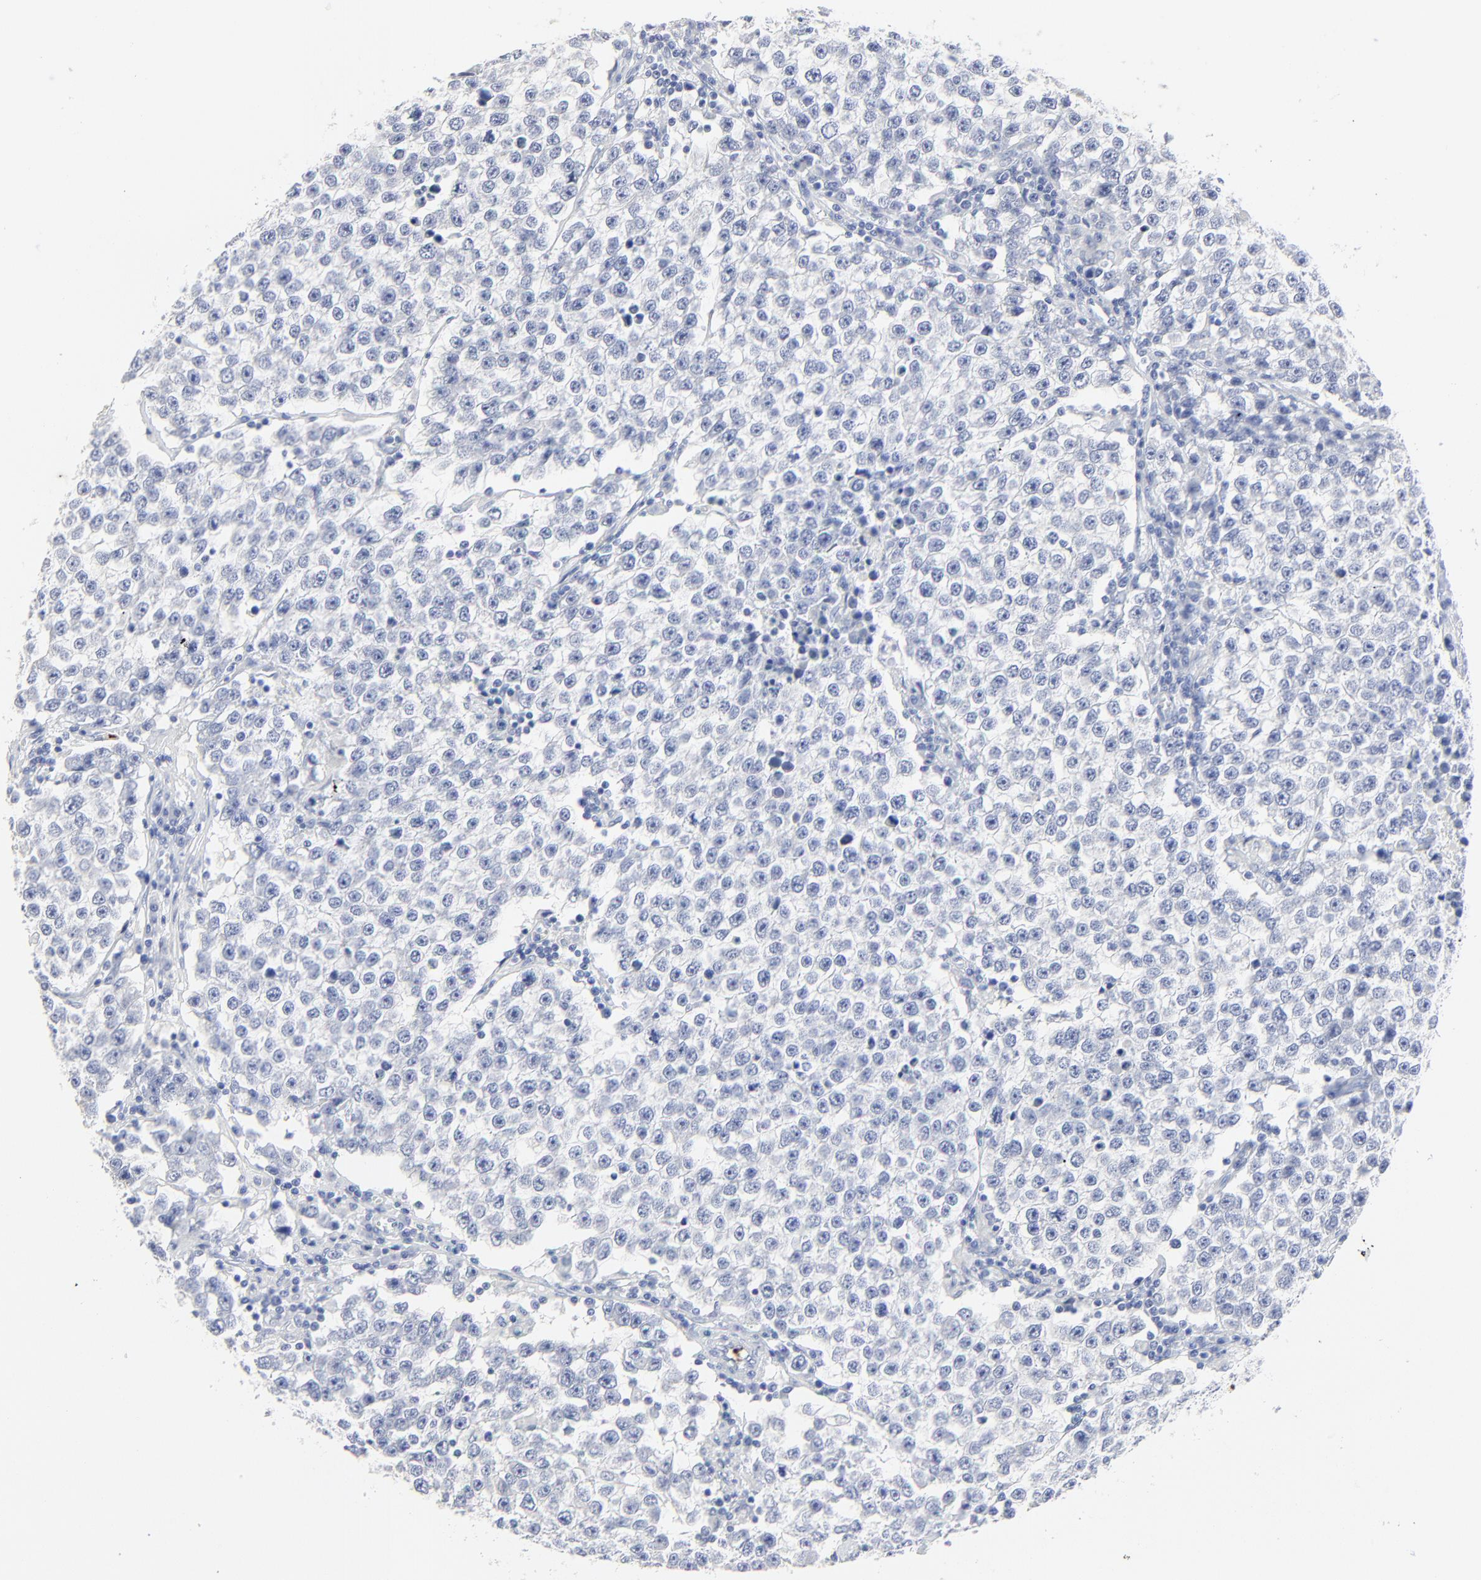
{"staining": {"intensity": "negative", "quantity": "none", "location": "none"}, "tissue": "testis cancer", "cell_type": "Tumor cells", "image_type": "cancer", "snomed": [{"axis": "morphology", "description": "Seminoma, NOS"}, {"axis": "topography", "description": "Testis"}], "caption": "Human testis seminoma stained for a protein using immunohistochemistry (IHC) shows no positivity in tumor cells.", "gene": "LCN2", "patient": {"sex": "male", "age": 36}}